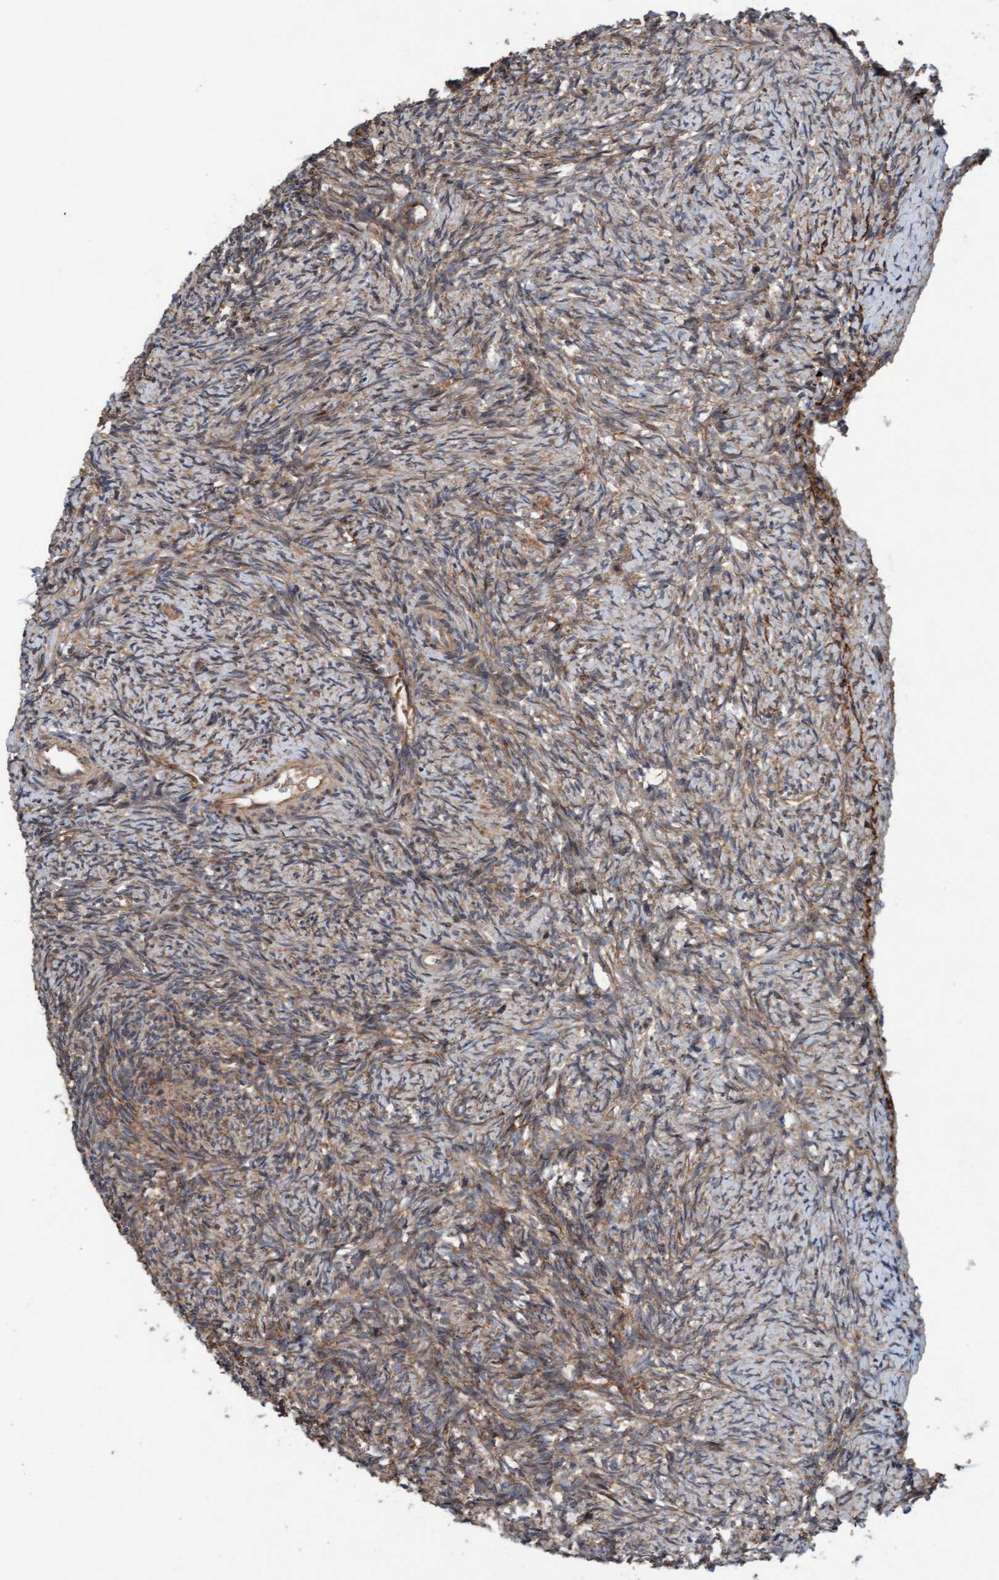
{"staining": {"intensity": "weak", "quantity": "25%-75%", "location": "cytoplasmic/membranous"}, "tissue": "ovary", "cell_type": "Ovarian stroma cells", "image_type": "normal", "snomed": [{"axis": "morphology", "description": "Normal tissue, NOS"}, {"axis": "topography", "description": "Ovary"}], "caption": "Protein expression analysis of unremarkable ovary reveals weak cytoplasmic/membranous staining in approximately 25%-75% of ovarian stroma cells.", "gene": "MLXIP", "patient": {"sex": "female", "age": 41}}